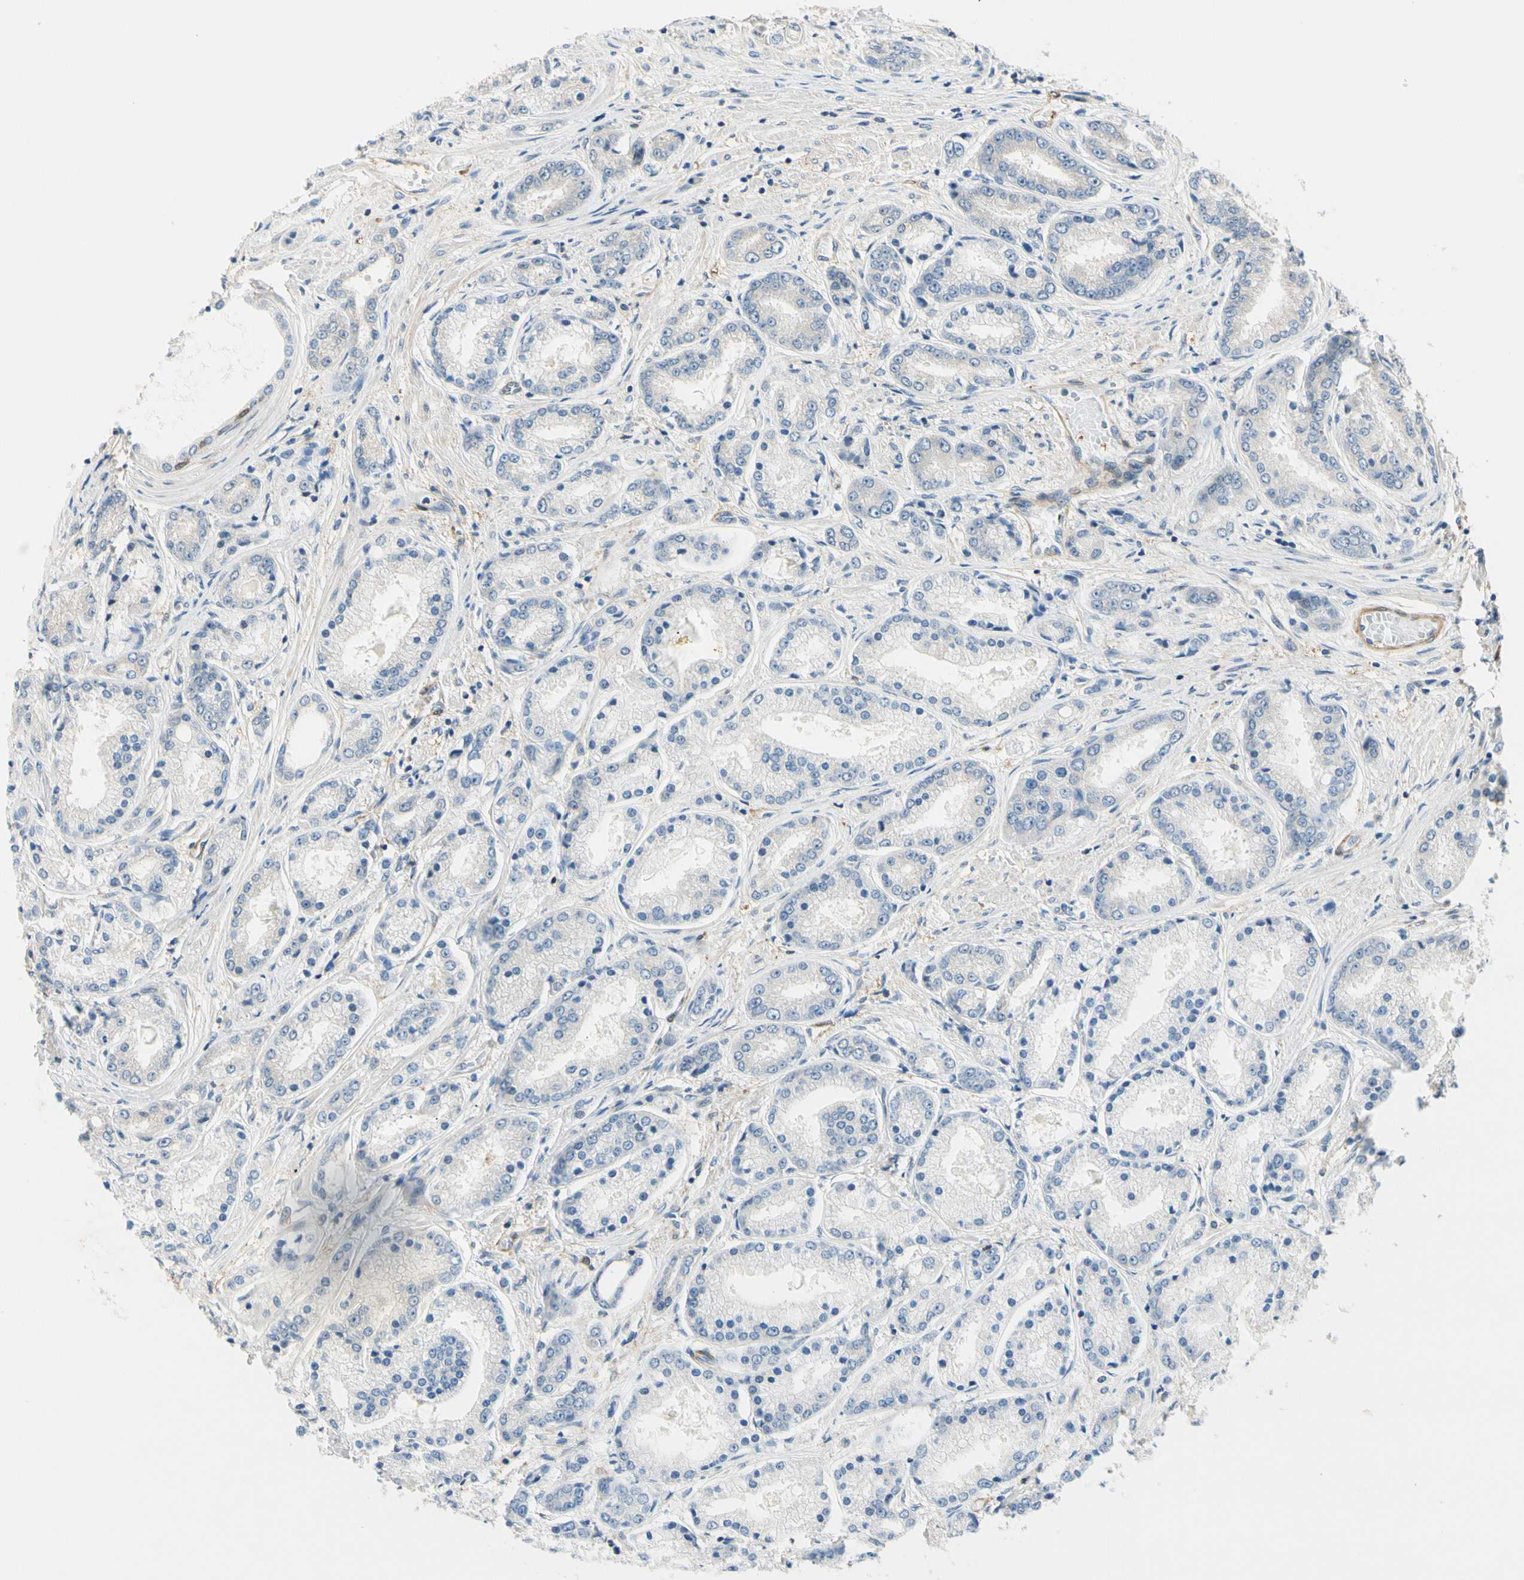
{"staining": {"intensity": "negative", "quantity": "none", "location": "none"}, "tissue": "prostate cancer", "cell_type": "Tumor cells", "image_type": "cancer", "snomed": [{"axis": "morphology", "description": "Adenocarcinoma, High grade"}, {"axis": "topography", "description": "Prostate"}], "caption": "There is no significant staining in tumor cells of prostate cancer (high-grade adenocarcinoma). Nuclei are stained in blue.", "gene": "RASGRF1", "patient": {"sex": "male", "age": 59}}